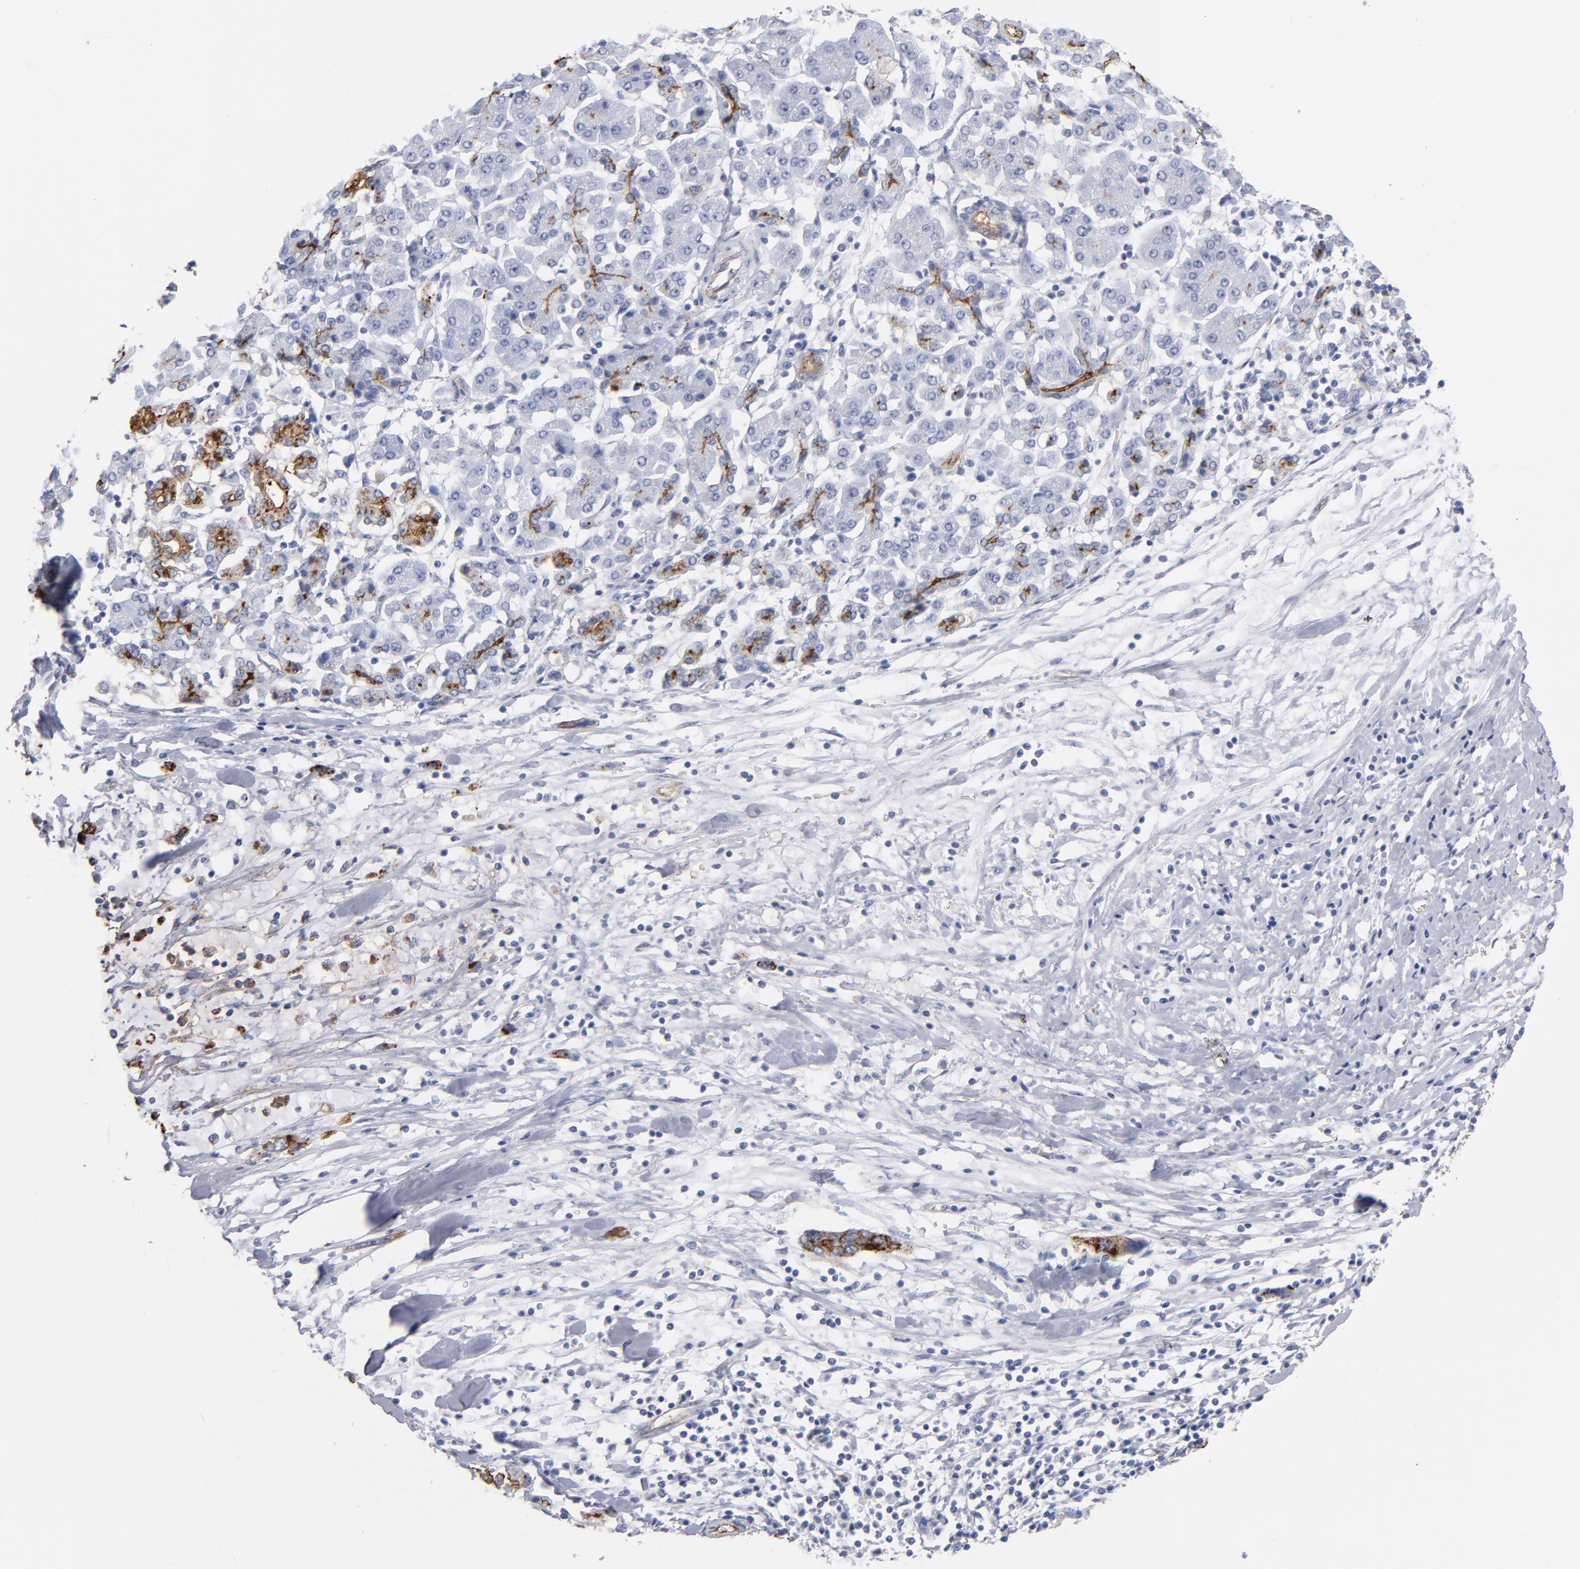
{"staining": {"intensity": "moderate", "quantity": "25%-75%", "location": "cytoplasmic/membranous"}, "tissue": "pancreatic cancer", "cell_type": "Tumor cells", "image_type": "cancer", "snomed": [{"axis": "morphology", "description": "Adenocarcinoma, NOS"}, {"axis": "topography", "description": "Pancreas"}], "caption": "Protein analysis of adenocarcinoma (pancreatic) tissue exhibits moderate cytoplasmic/membranous expression in approximately 25%-75% of tumor cells.", "gene": "TM4SF1", "patient": {"sex": "female", "age": 57}}